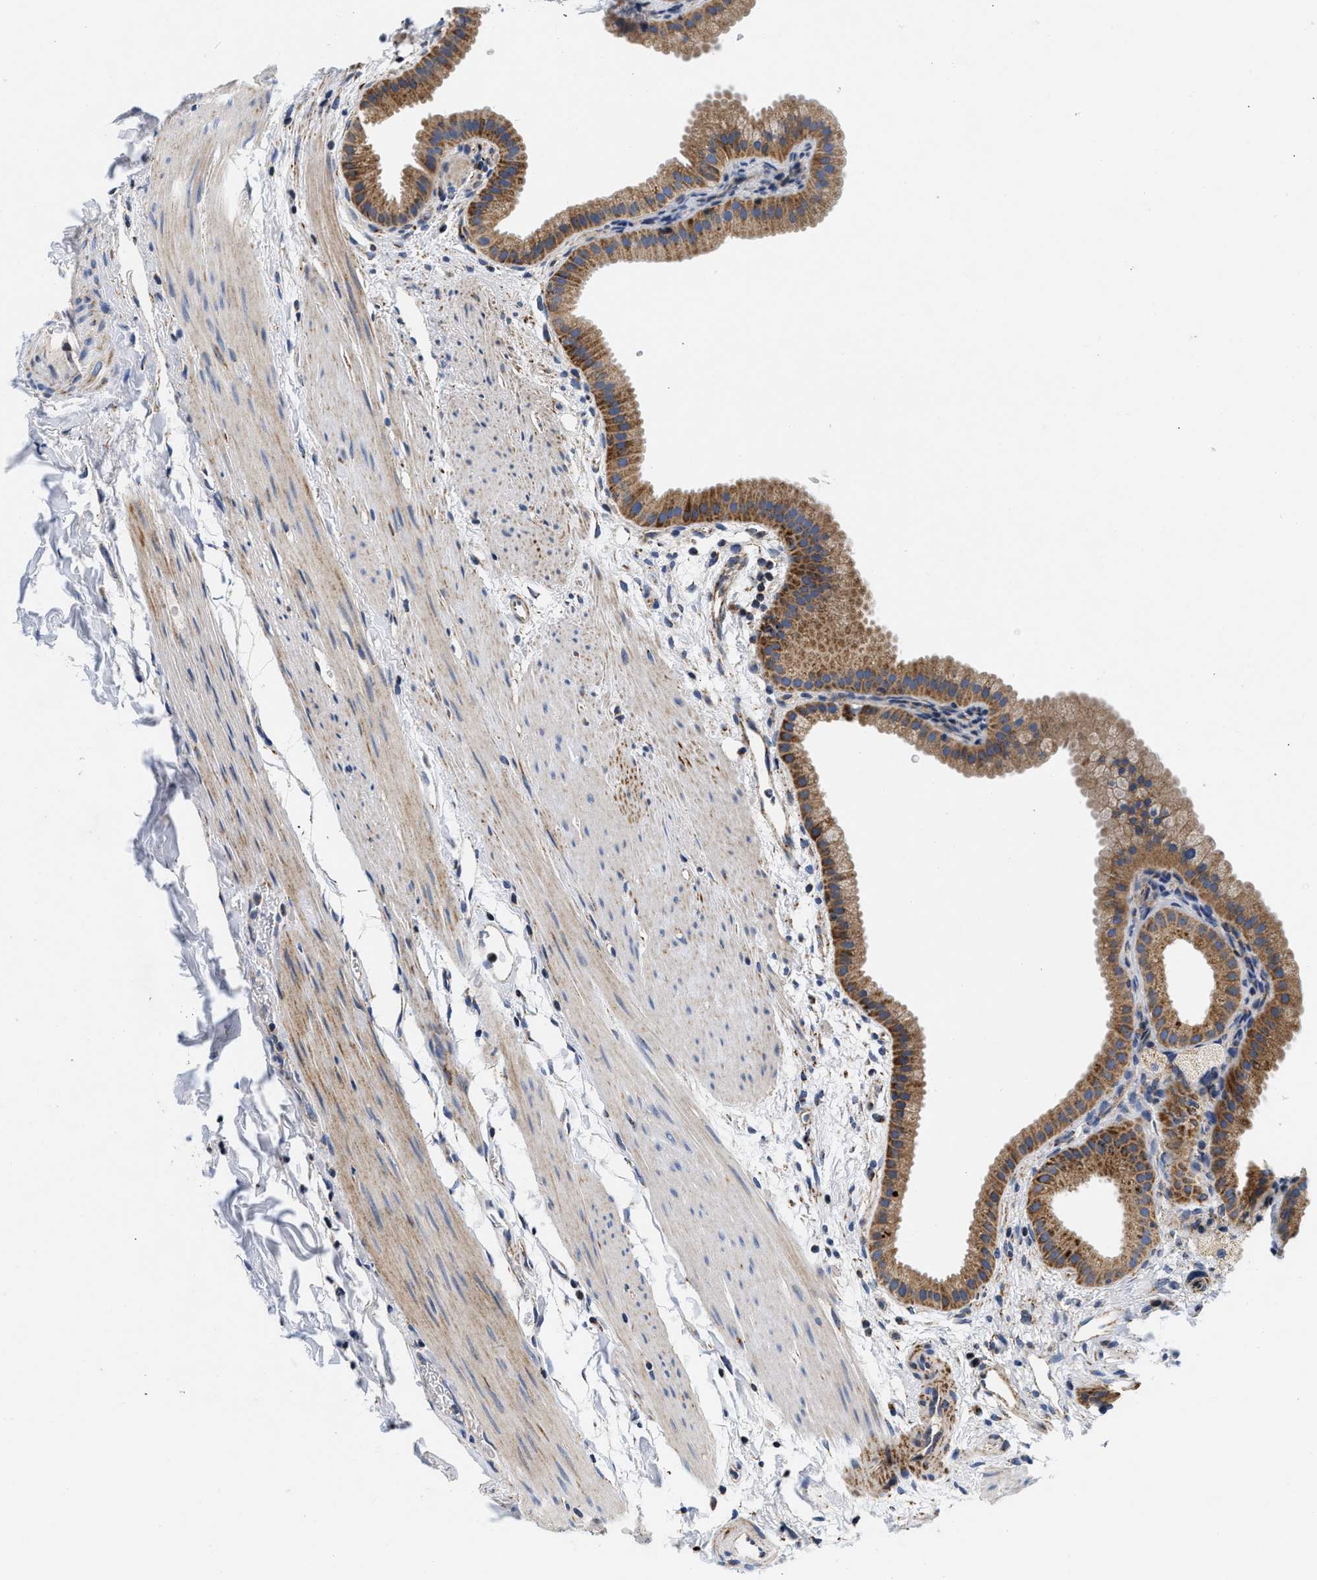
{"staining": {"intensity": "moderate", "quantity": ">75%", "location": "cytoplasmic/membranous"}, "tissue": "gallbladder", "cell_type": "Glandular cells", "image_type": "normal", "snomed": [{"axis": "morphology", "description": "Normal tissue, NOS"}, {"axis": "topography", "description": "Gallbladder"}], "caption": "Immunohistochemical staining of unremarkable gallbladder shows >75% levels of moderate cytoplasmic/membranous protein expression in approximately >75% of glandular cells.", "gene": "PDP1", "patient": {"sex": "female", "age": 64}}